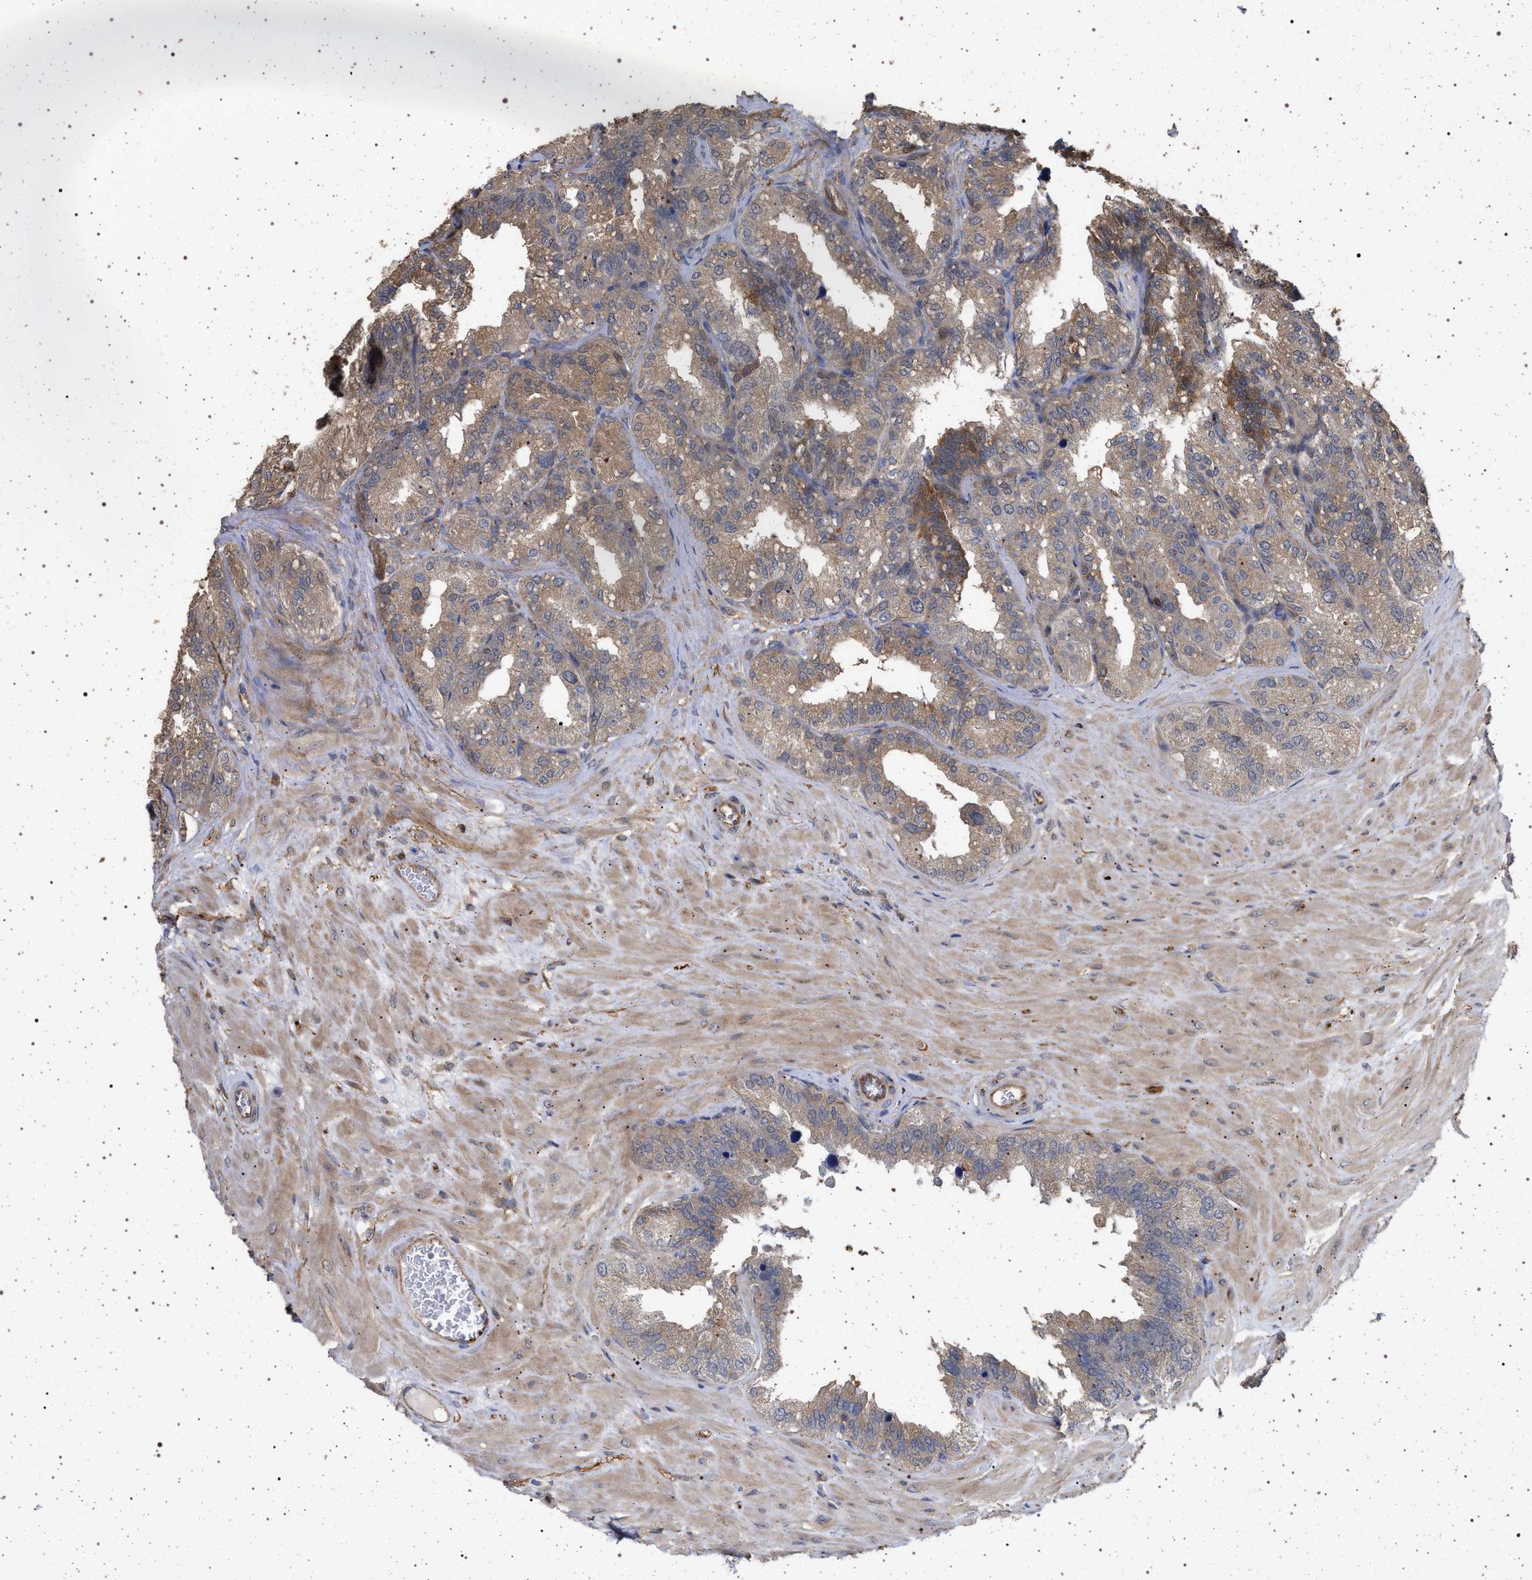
{"staining": {"intensity": "weak", "quantity": ">75%", "location": "cytoplasmic/membranous"}, "tissue": "seminal vesicle", "cell_type": "Glandular cells", "image_type": "normal", "snomed": [{"axis": "morphology", "description": "Normal tissue, NOS"}, {"axis": "topography", "description": "Prostate"}, {"axis": "topography", "description": "Seminal veicle"}], "caption": "IHC histopathology image of benign seminal vesicle stained for a protein (brown), which reveals low levels of weak cytoplasmic/membranous expression in approximately >75% of glandular cells.", "gene": "IFT20", "patient": {"sex": "male", "age": 51}}